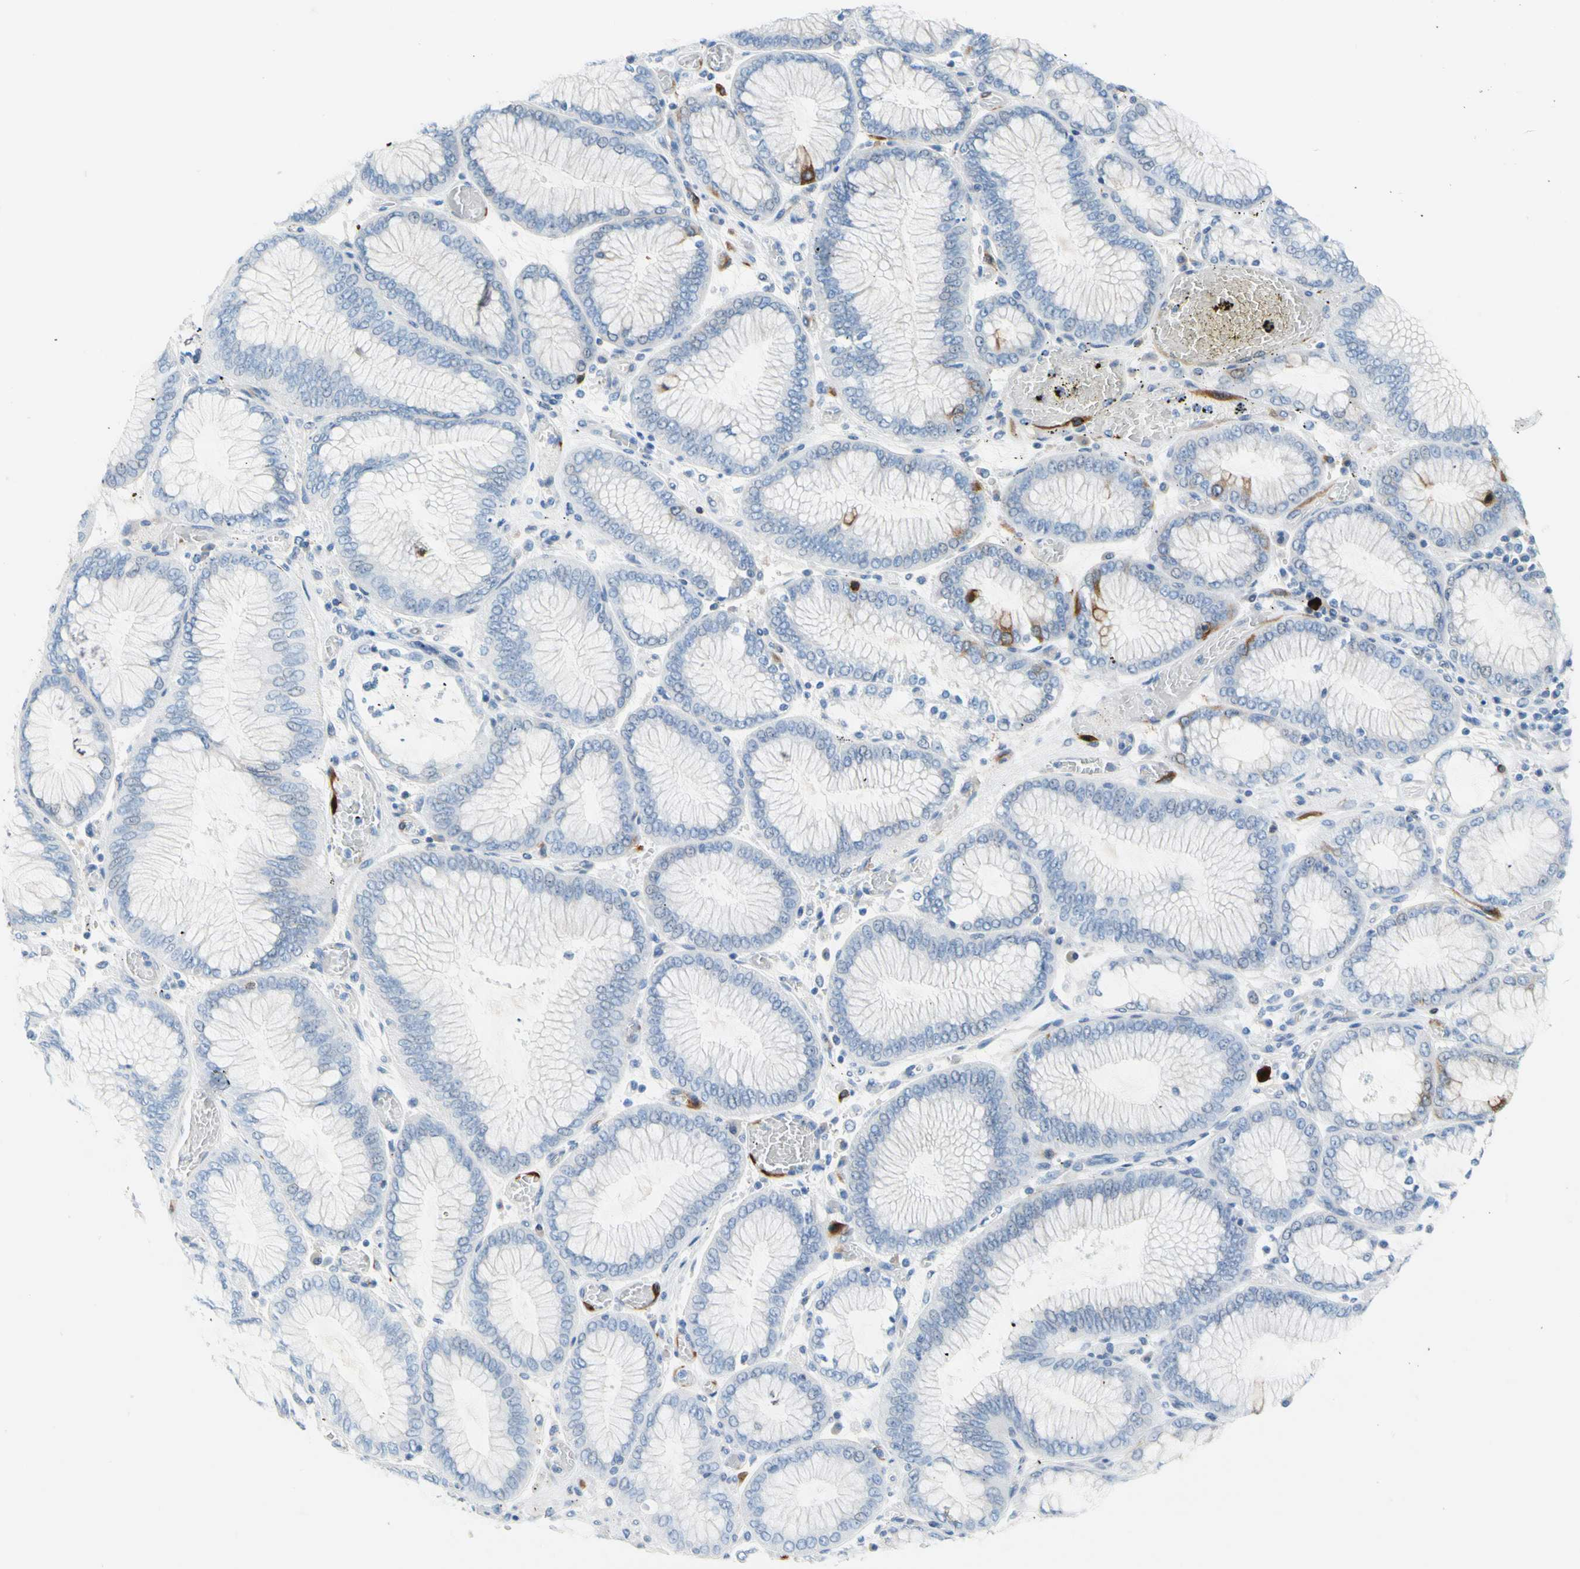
{"staining": {"intensity": "negative", "quantity": "none", "location": "none"}, "tissue": "stomach cancer", "cell_type": "Tumor cells", "image_type": "cancer", "snomed": [{"axis": "morphology", "description": "Normal tissue, NOS"}, {"axis": "morphology", "description": "Adenocarcinoma, NOS"}, {"axis": "topography", "description": "Stomach, upper"}, {"axis": "topography", "description": "Stomach"}], "caption": "Immunohistochemistry (IHC) micrograph of human stomach cancer stained for a protein (brown), which shows no expression in tumor cells.", "gene": "TACC3", "patient": {"sex": "male", "age": 76}}